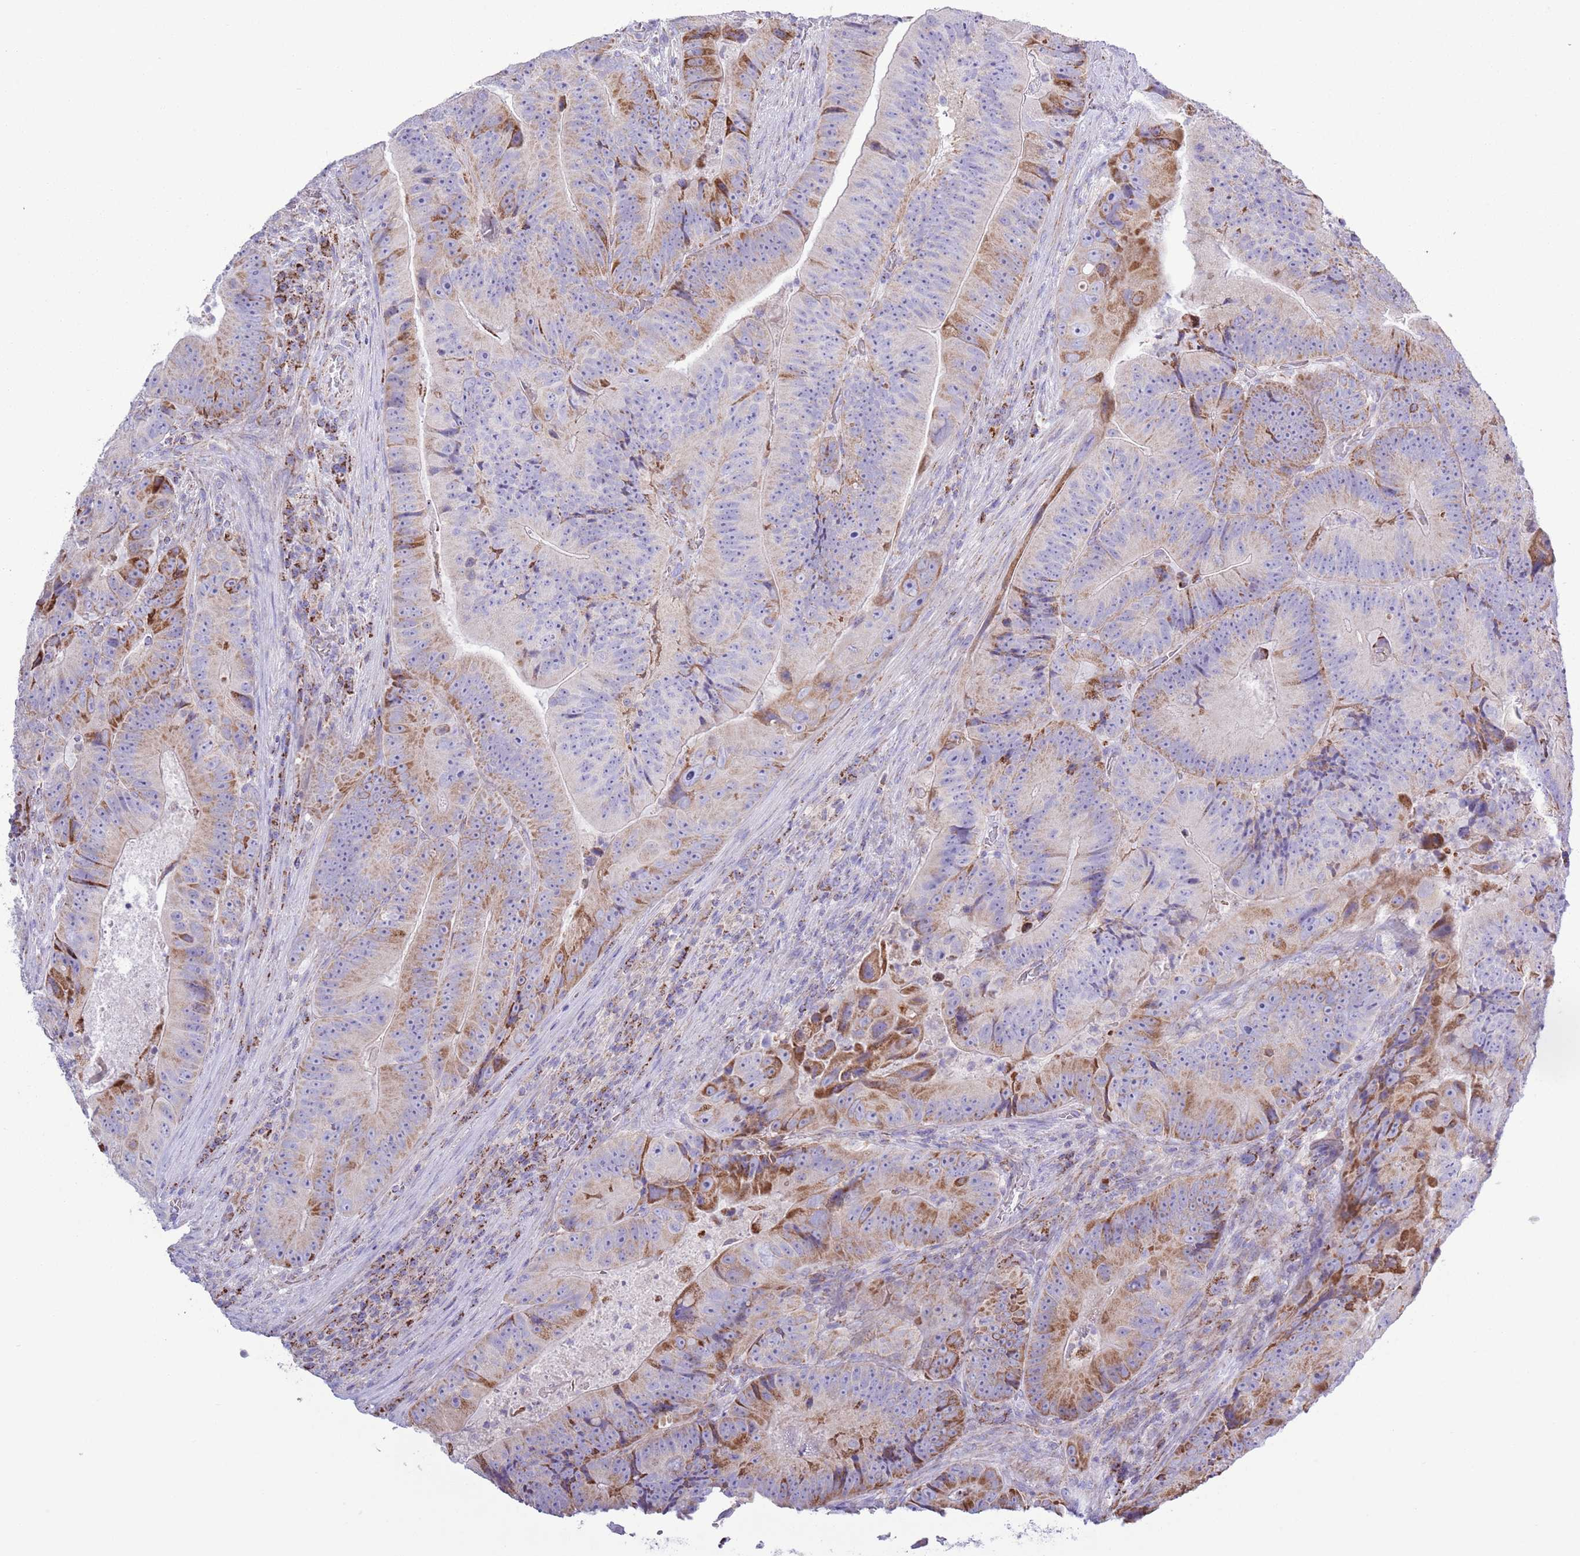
{"staining": {"intensity": "moderate", "quantity": "25%-75%", "location": "cytoplasmic/membranous"}, "tissue": "colorectal cancer", "cell_type": "Tumor cells", "image_type": "cancer", "snomed": [{"axis": "morphology", "description": "Adenocarcinoma, NOS"}, {"axis": "topography", "description": "Colon"}], "caption": "Protein analysis of colorectal cancer tissue shows moderate cytoplasmic/membranous staining in approximately 25%-75% of tumor cells.", "gene": "ATP6V1B1", "patient": {"sex": "female", "age": 86}}